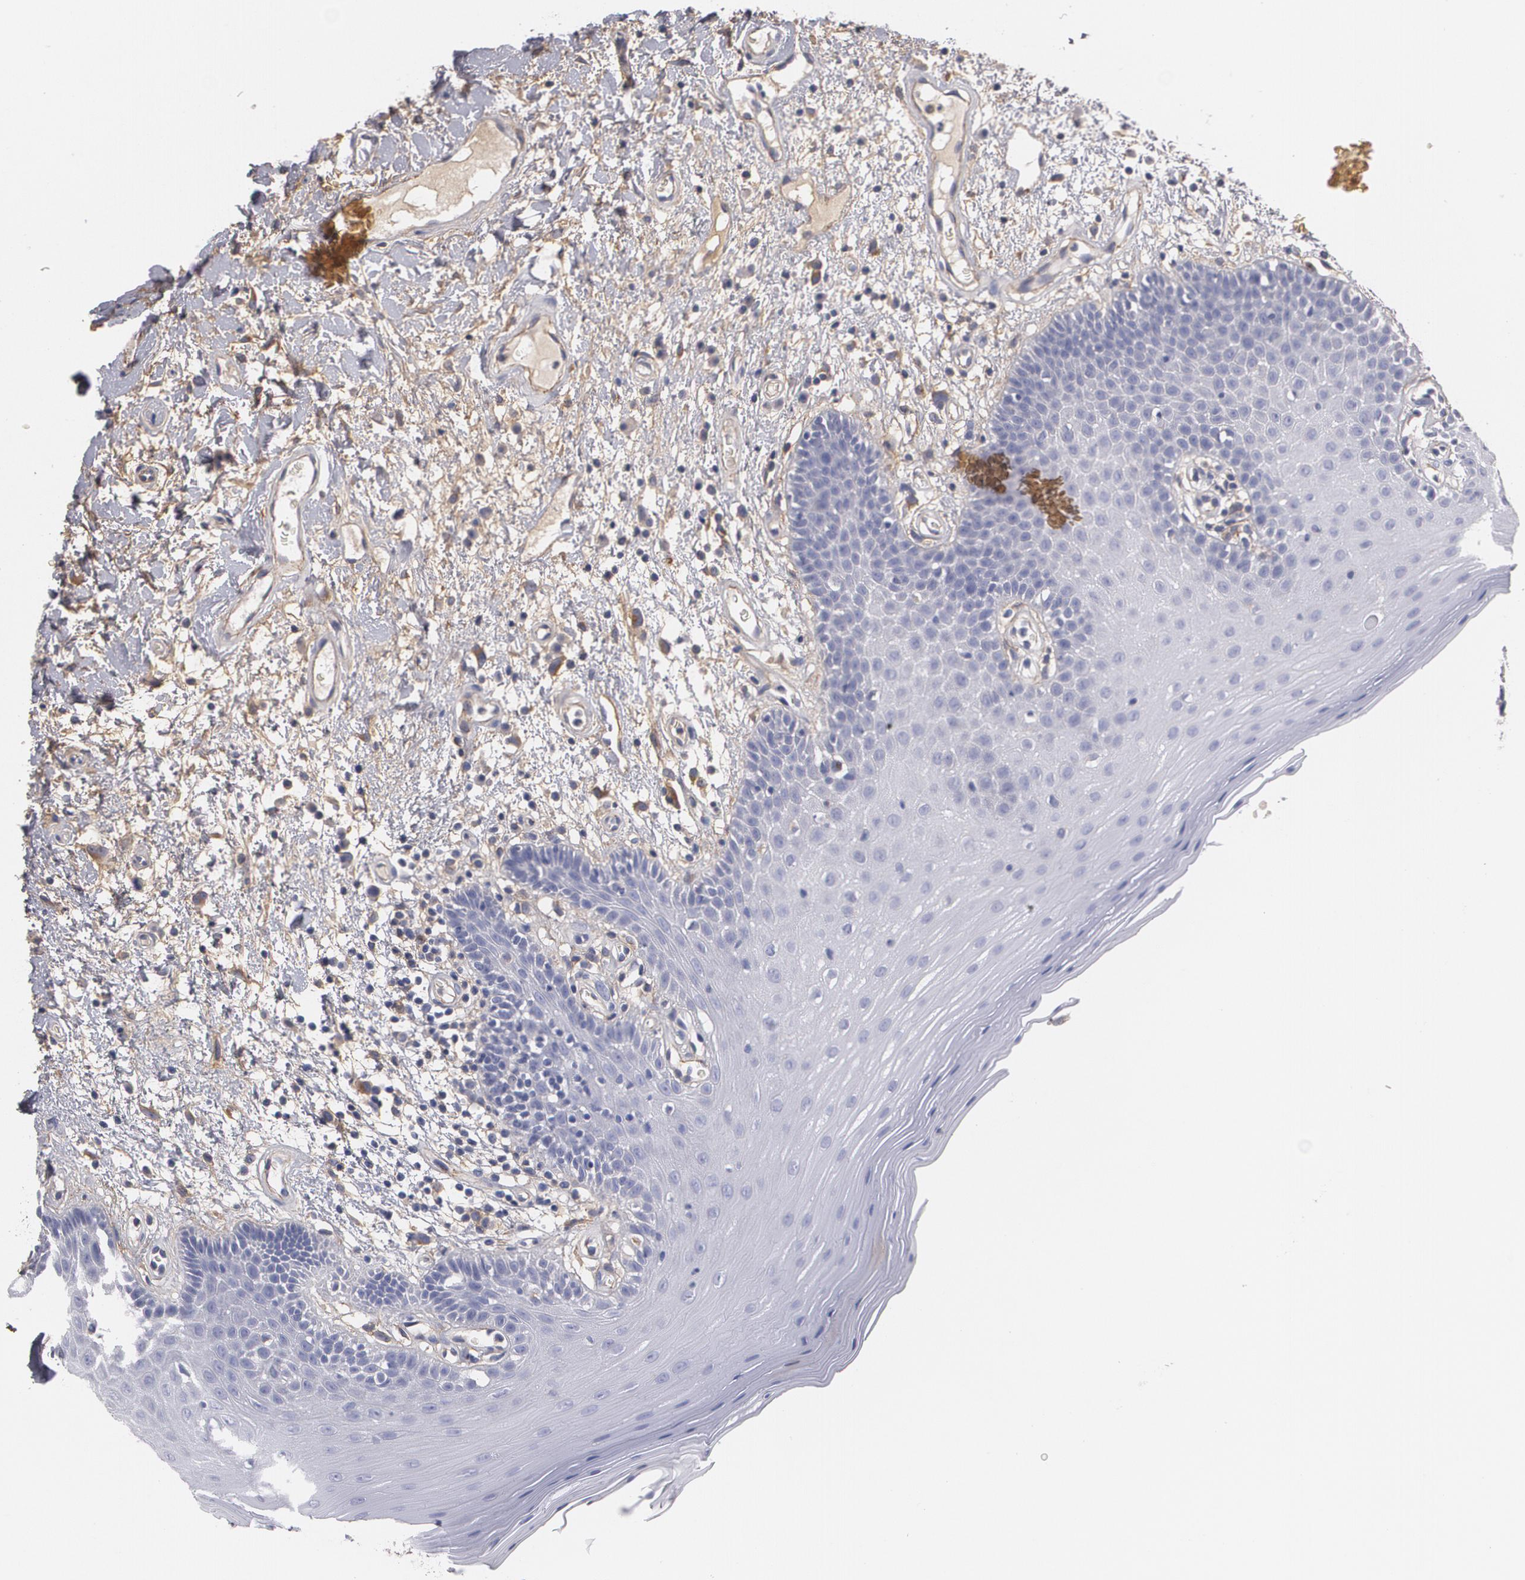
{"staining": {"intensity": "negative", "quantity": "none", "location": "none"}, "tissue": "oral mucosa", "cell_type": "Squamous epithelial cells", "image_type": "normal", "snomed": [{"axis": "morphology", "description": "Normal tissue, NOS"}, {"axis": "morphology", "description": "Squamous cell carcinoma, NOS"}, {"axis": "topography", "description": "Skeletal muscle"}, {"axis": "topography", "description": "Oral tissue"}, {"axis": "topography", "description": "Head-Neck"}], "caption": "Immunohistochemistry image of unremarkable oral mucosa: human oral mucosa stained with DAB (3,3'-diaminobenzidine) exhibits no significant protein positivity in squamous epithelial cells.", "gene": "FBLN1", "patient": {"sex": "male", "age": 71}}